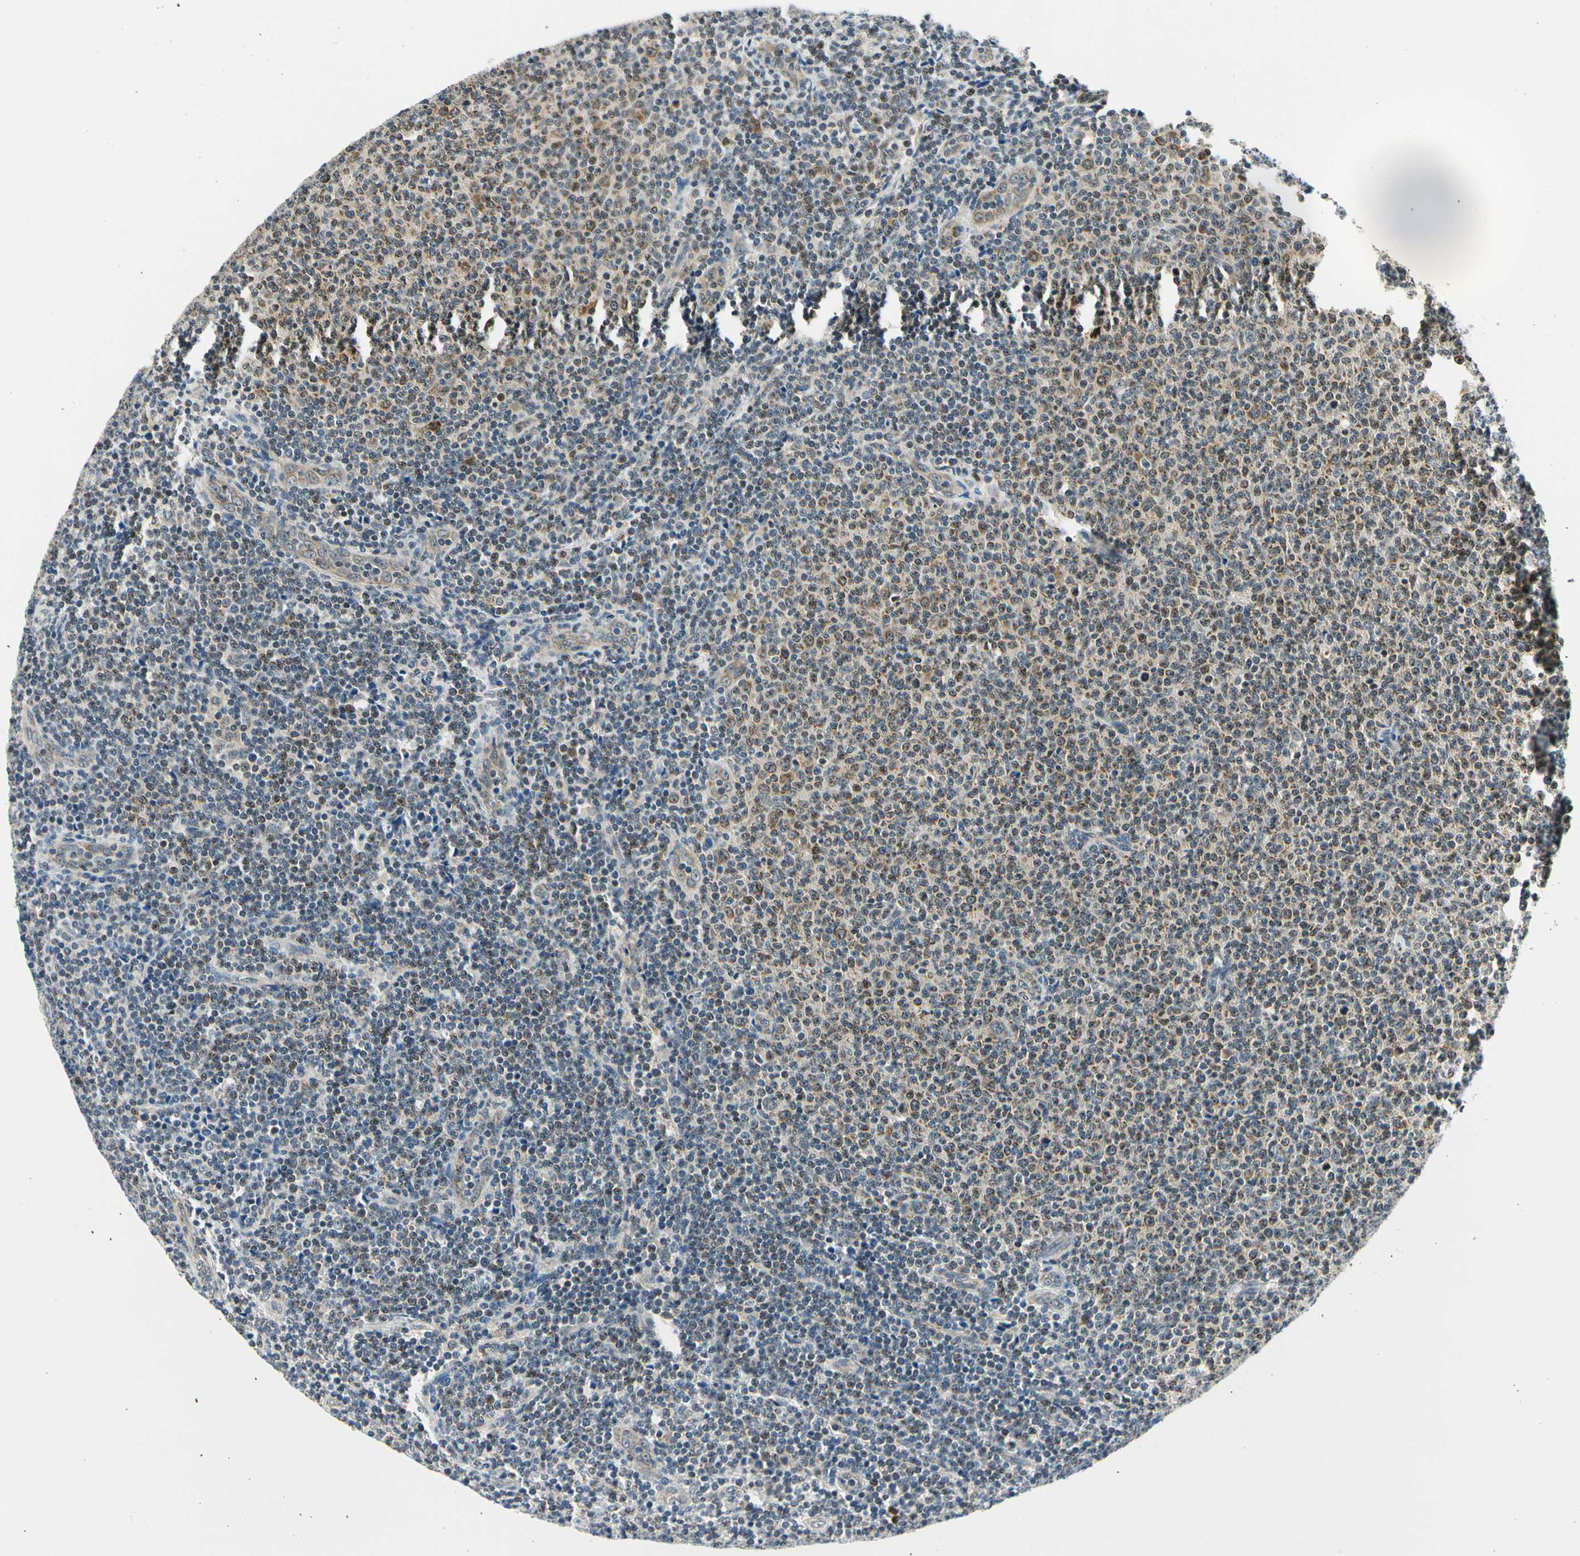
{"staining": {"intensity": "moderate", "quantity": "25%-75%", "location": "cytoplasmic/membranous"}, "tissue": "lymphoma", "cell_type": "Tumor cells", "image_type": "cancer", "snomed": [{"axis": "morphology", "description": "Malignant lymphoma, non-Hodgkin's type, Low grade"}, {"axis": "topography", "description": "Lymph node"}], "caption": "Moderate cytoplasmic/membranous expression for a protein is appreciated in about 25%-75% of tumor cells of lymphoma using IHC.", "gene": "PDK2", "patient": {"sex": "male", "age": 66}}